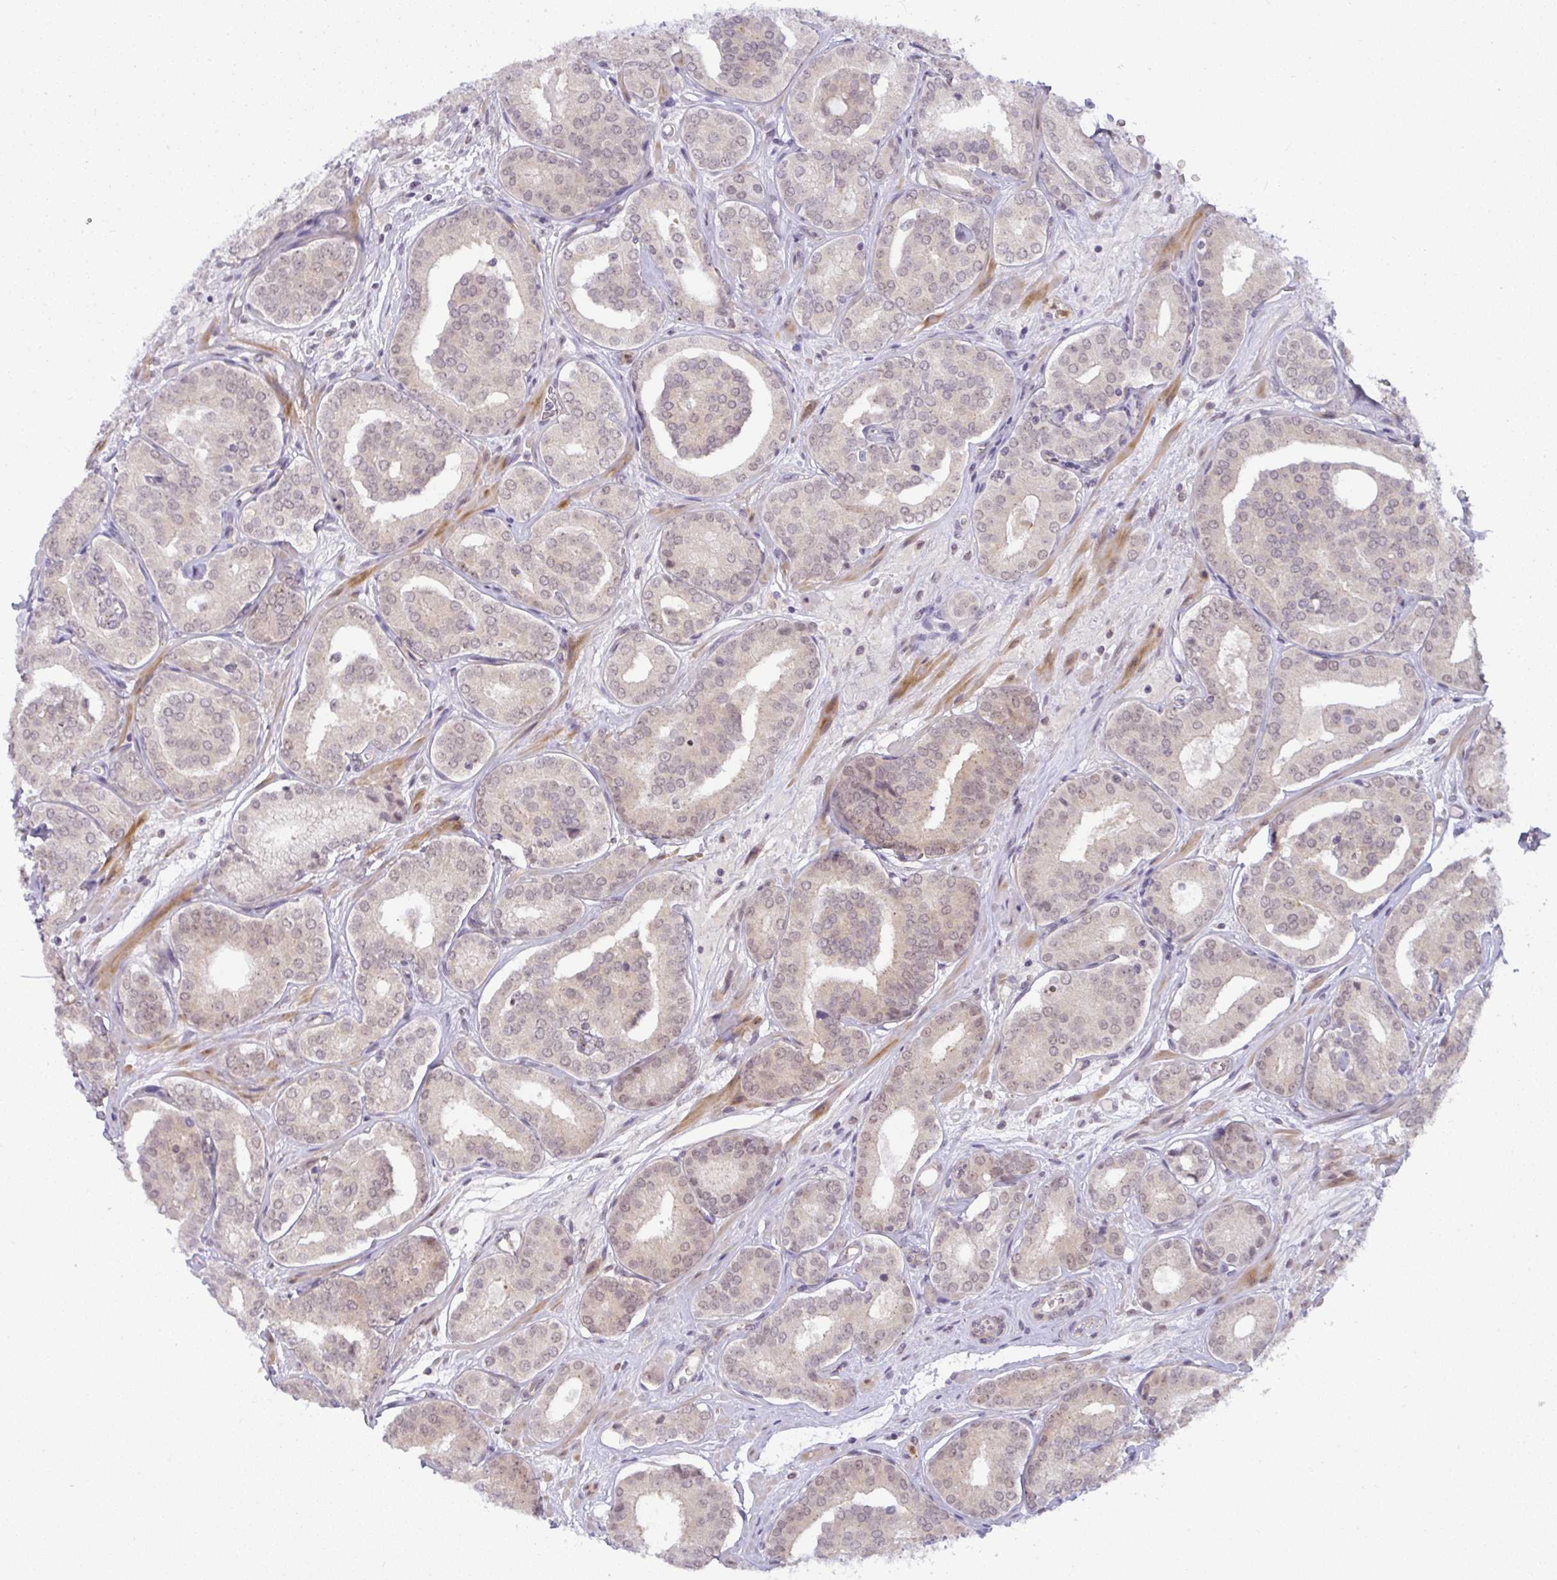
{"staining": {"intensity": "weak", "quantity": "<25%", "location": "nuclear"}, "tissue": "prostate cancer", "cell_type": "Tumor cells", "image_type": "cancer", "snomed": [{"axis": "morphology", "description": "Adenocarcinoma, High grade"}, {"axis": "topography", "description": "Prostate"}], "caption": "A micrograph of human prostate cancer (high-grade adenocarcinoma) is negative for staining in tumor cells. (Stains: DAB (3,3'-diaminobenzidine) immunohistochemistry (IHC) with hematoxylin counter stain, Microscopy: brightfield microscopy at high magnification).", "gene": "DZIP1", "patient": {"sex": "male", "age": 66}}